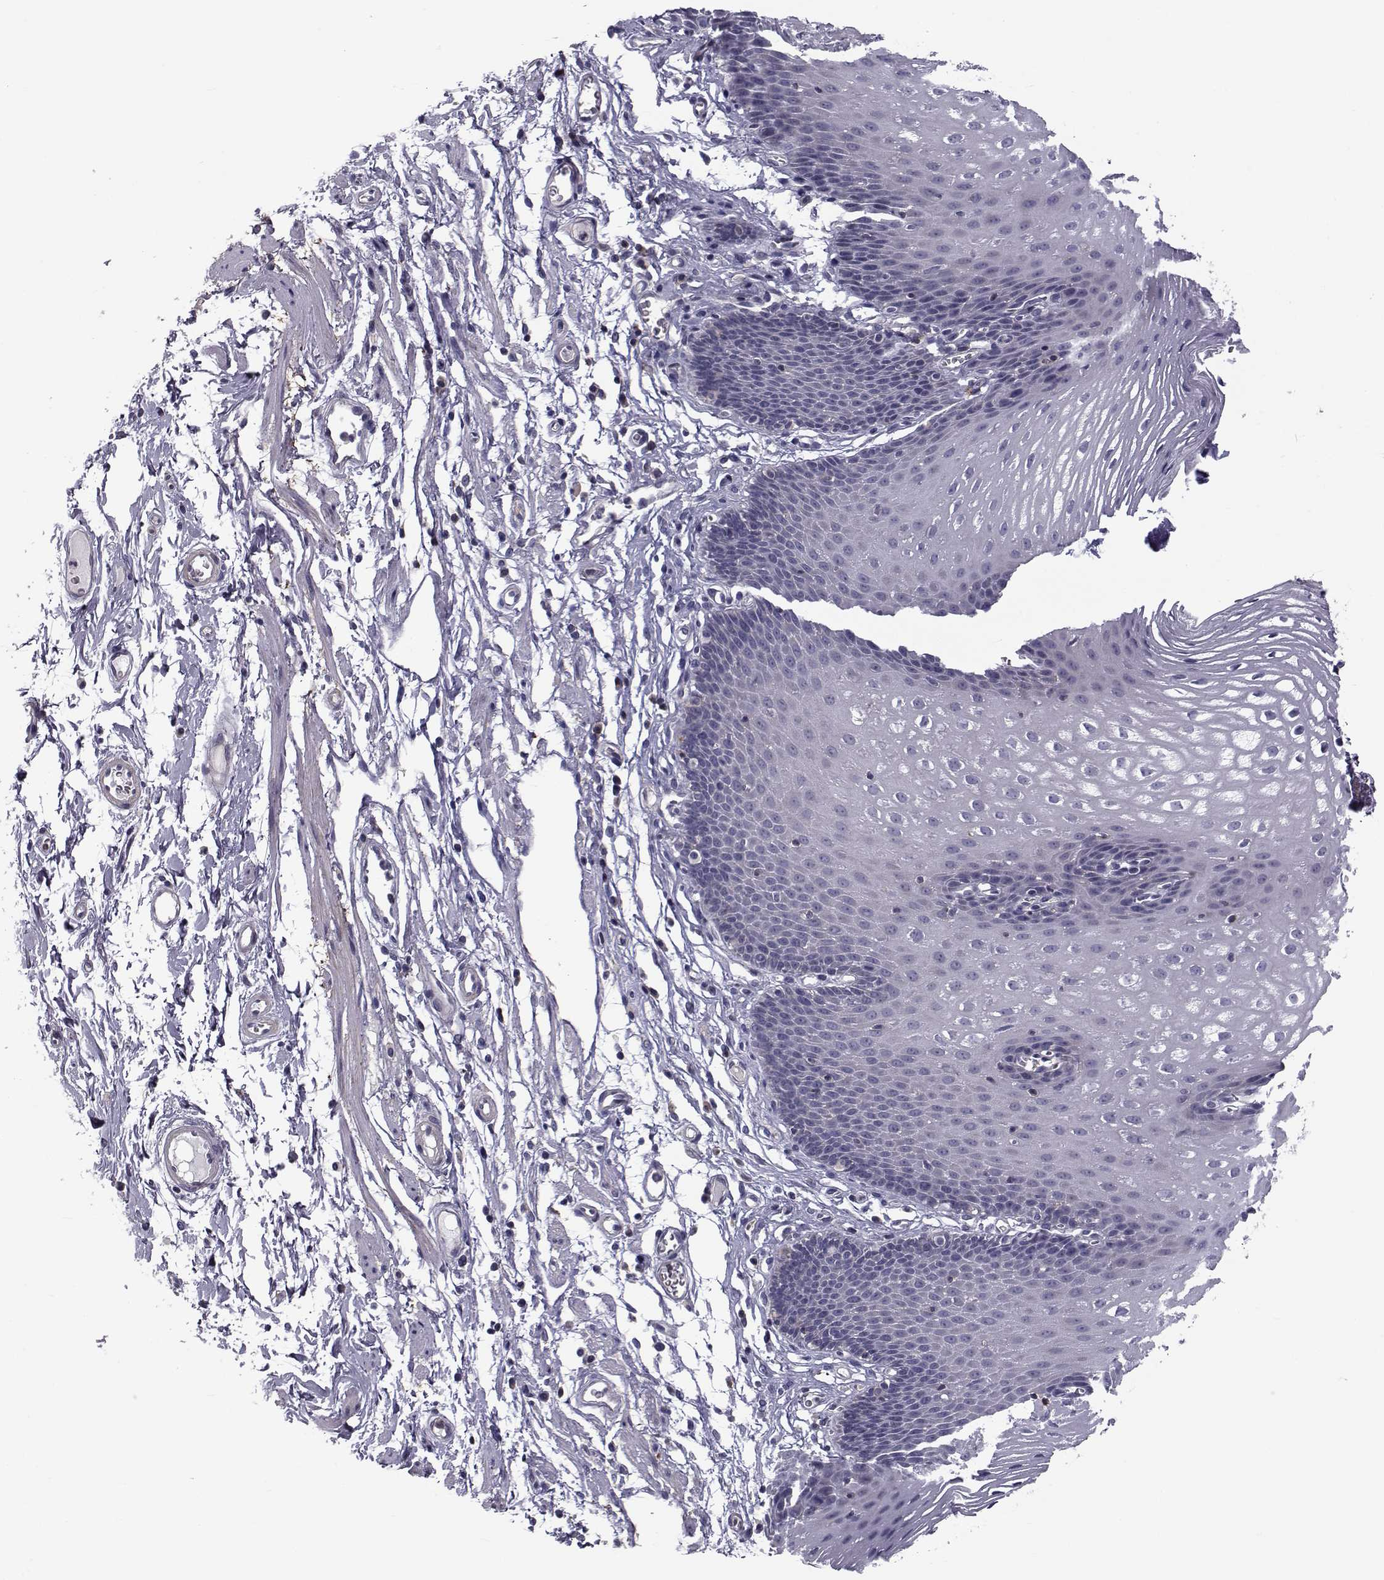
{"staining": {"intensity": "negative", "quantity": "none", "location": "none"}, "tissue": "esophagus", "cell_type": "Squamous epithelial cells", "image_type": "normal", "snomed": [{"axis": "morphology", "description": "Normal tissue, NOS"}, {"axis": "topography", "description": "Esophagus"}], "caption": "Immunohistochemistry (IHC) histopathology image of benign human esophagus stained for a protein (brown), which shows no staining in squamous epithelial cells. (Immunohistochemistry (IHC), brightfield microscopy, high magnification).", "gene": "LRRC27", "patient": {"sex": "male", "age": 72}}